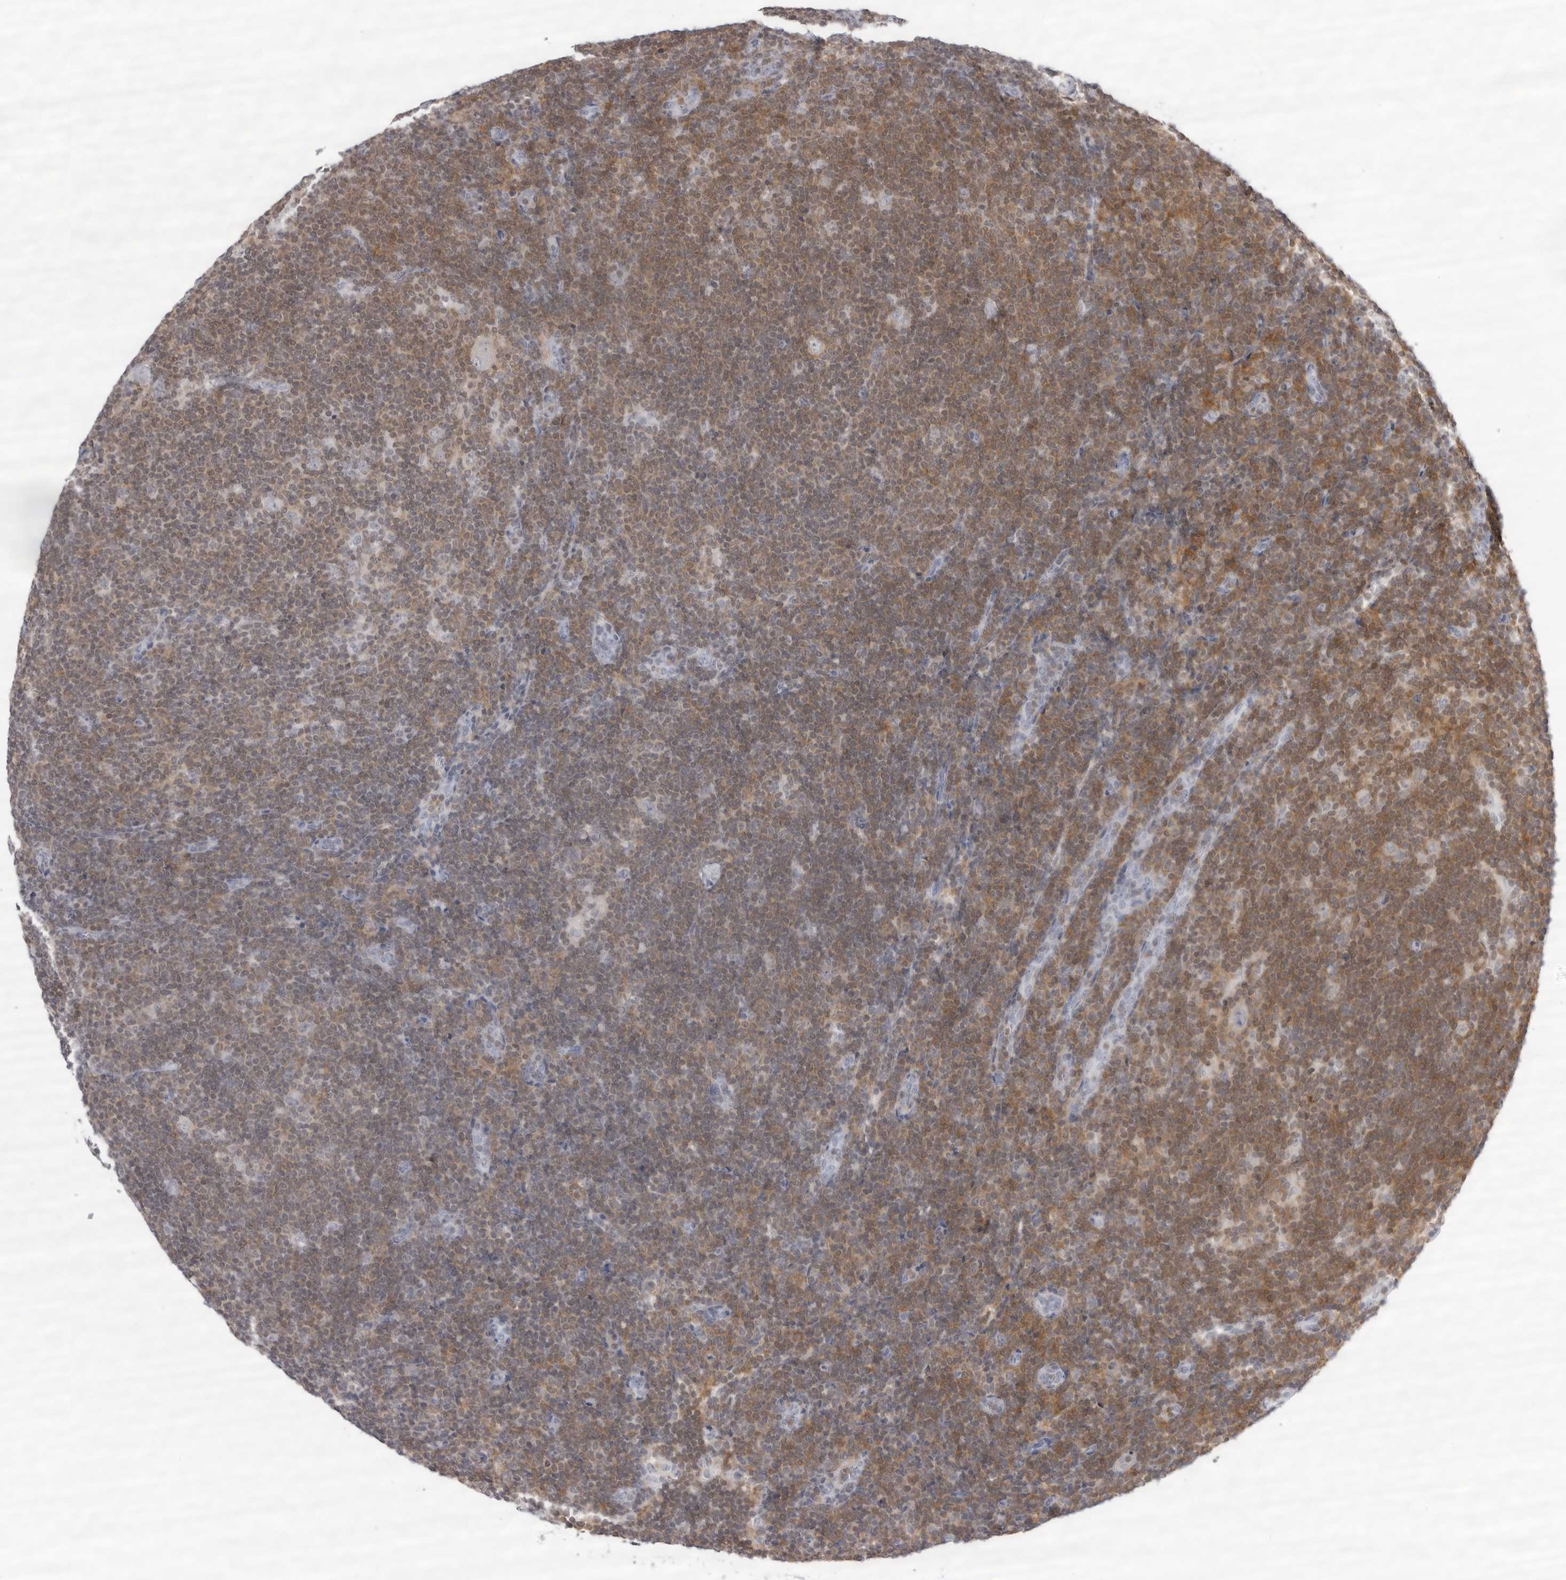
{"staining": {"intensity": "moderate", "quantity": "25%-75%", "location": "cytoplasmic/membranous,nuclear"}, "tissue": "lymphoma", "cell_type": "Tumor cells", "image_type": "cancer", "snomed": [{"axis": "morphology", "description": "Hodgkin's disease, NOS"}, {"axis": "topography", "description": "Lymph node"}], "caption": "This is an image of immunohistochemistry (IHC) staining of Hodgkin's disease, which shows moderate positivity in the cytoplasmic/membranous and nuclear of tumor cells.", "gene": "FMNL1", "patient": {"sex": "female", "age": 57}}